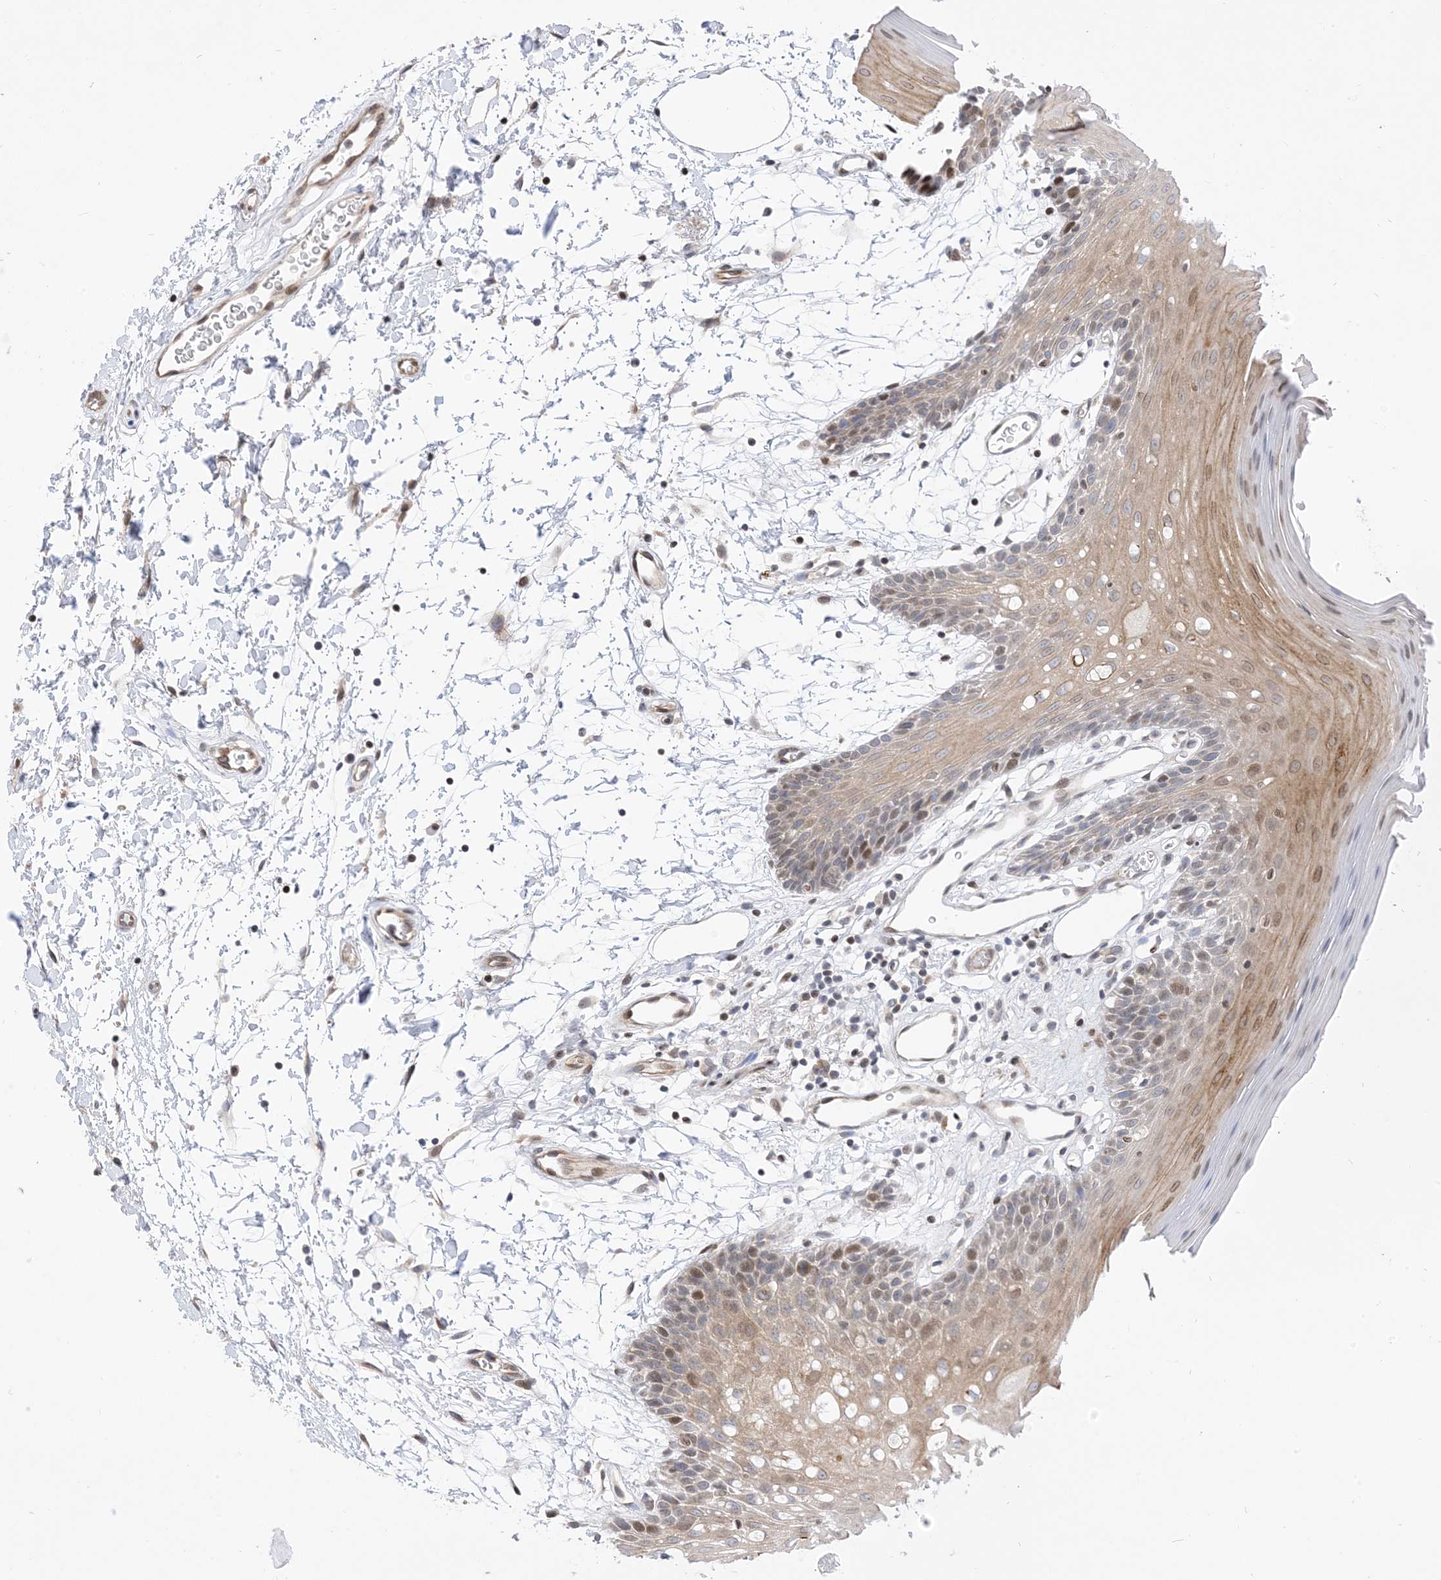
{"staining": {"intensity": "moderate", "quantity": "<25%", "location": "cytoplasmic/membranous,nuclear"}, "tissue": "oral mucosa", "cell_type": "Squamous epithelial cells", "image_type": "normal", "snomed": [{"axis": "morphology", "description": "Normal tissue, NOS"}, {"axis": "topography", "description": "Skeletal muscle"}, {"axis": "topography", "description": "Oral tissue"}, {"axis": "topography", "description": "Salivary gland"}, {"axis": "topography", "description": "Peripheral nerve tissue"}], "caption": "Oral mucosa stained with immunohistochemistry (IHC) shows moderate cytoplasmic/membranous,nuclear expression in about <25% of squamous epithelial cells. The staining was performed using DAB, with brown indicating positive protein expression. Nuclei are stained blue with hematoxylin.", "gene": "TYSND1", "patient": {"sex": "male", "age": 54}}